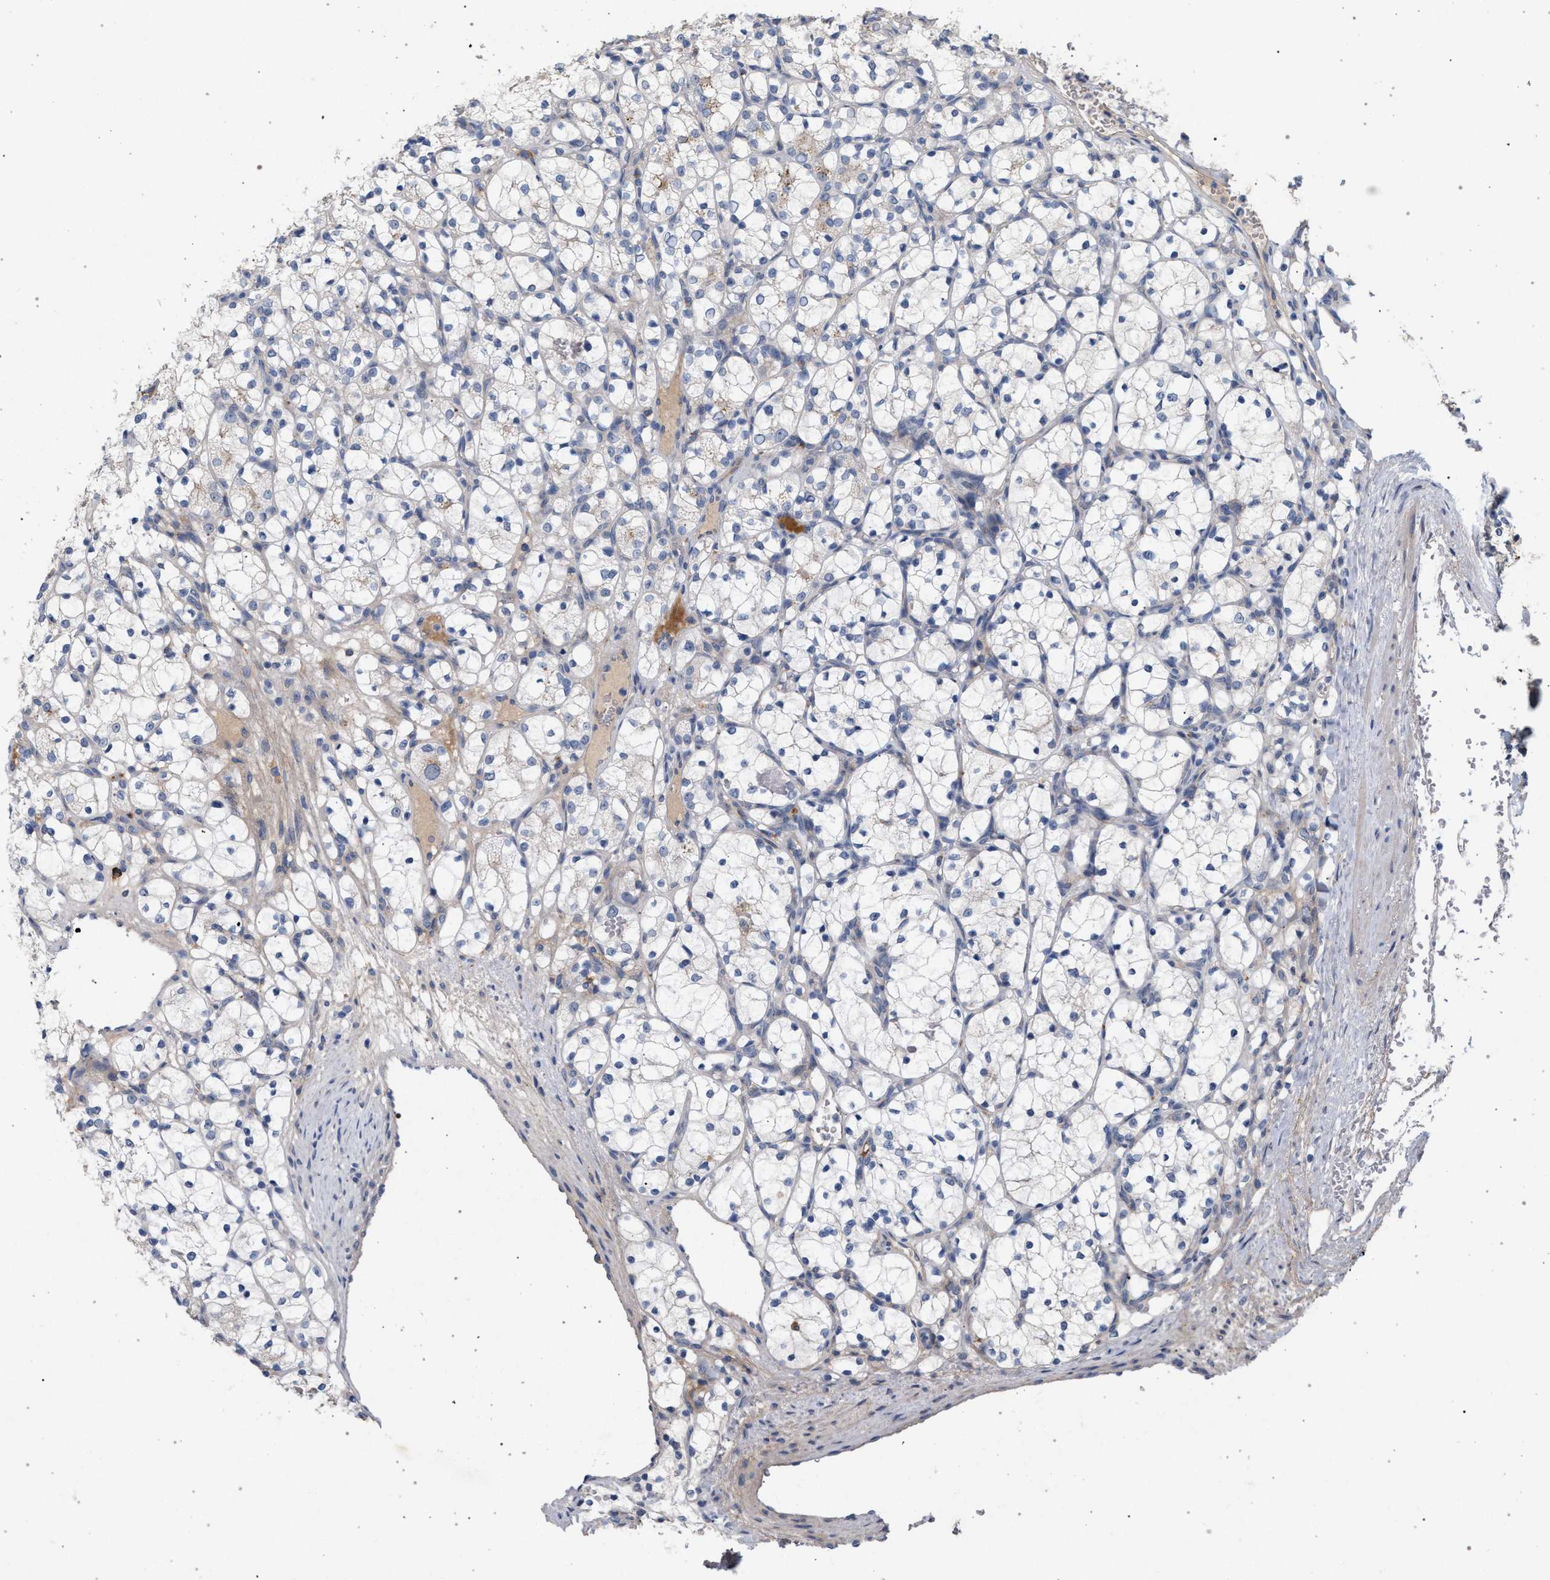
{"staining": {"intensity": "negative", "quantity": "none", "location": "none"}, "tissue": "renal cancer", "cell_type": "Tumor cells", "image_type": "cancer", "snomed": [{"axis": "morphology", "description": "Adenocarcinoma, NOS"}, {"axis": "topography", "description": "Kidney"}], "caption": "A high-resolution histopathology image shows immunohistochemistry (IHC) staining of renal cancer (adenocarcinoma), which displays no significant expression in tumor cells. (Stains: DAB IHC with hematoxylin counter stain, Microscopy: brightfield microscopy at high magnification).", "gene": "MAMDC2", "patient": {"sex": "female", "age": 69}}